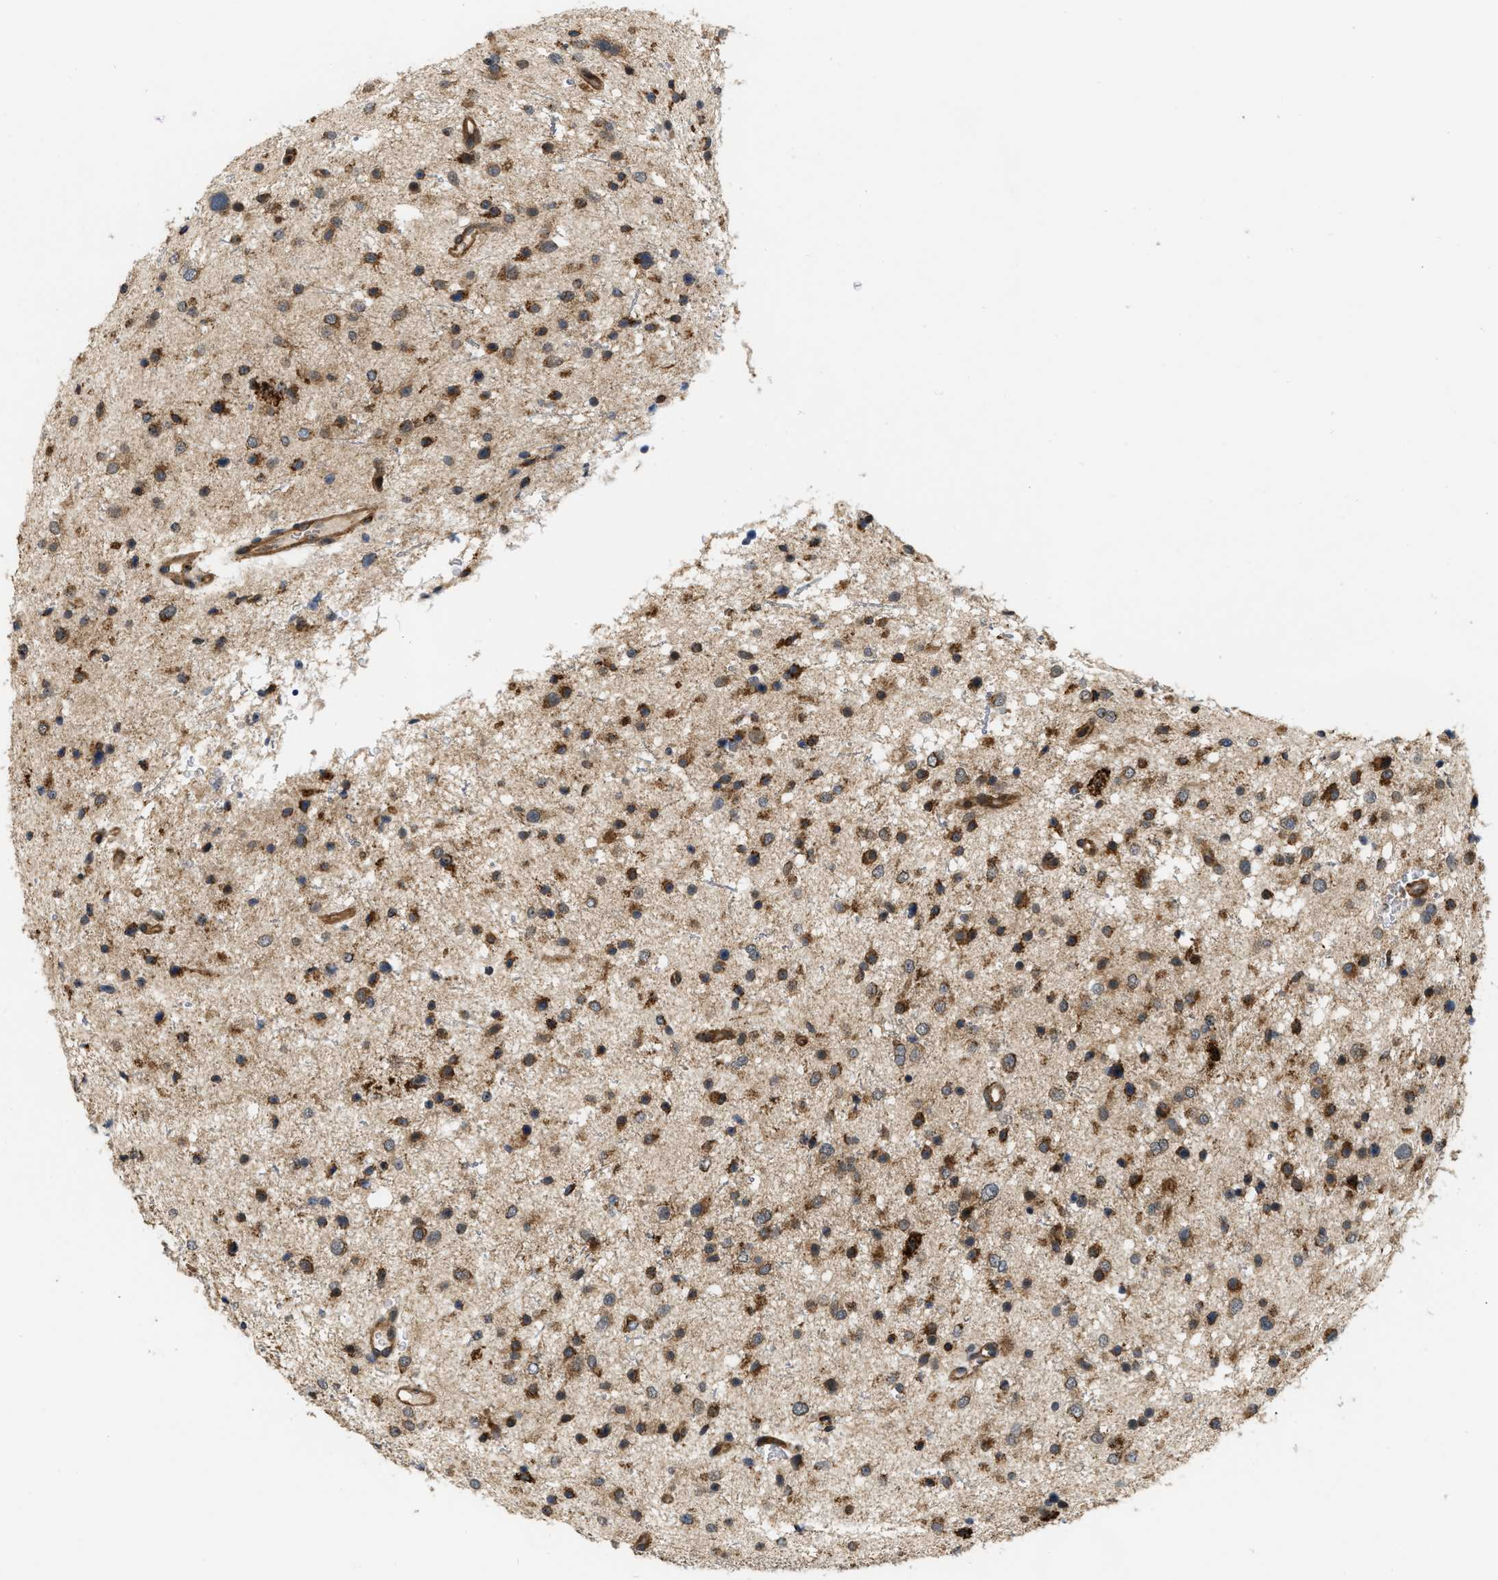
{"staining": {"intensity": "strong", "quantity": ">75%", "location": "cytoplasmic/membranous"}, "tissue": "glioma", "cell_type": "Tumor cells", "image_type": "cancer", "snomed": [{"axis": "morphology", "description": "Glioma, malignant, Low grade"}, {"axis": "topography", "description": "Brain"}], "caption": "Glioma was stained to show a protein in brown. There is high levels of strong cytoplasmic/membranous positivity in approximately >75% of tumor cells. Immunohistochemistry (ihc) stains the protein of interest in brown and the nuclei are stained blue.", "gene": "IQCE", "patient": {"sex": "female", "age": 37}}